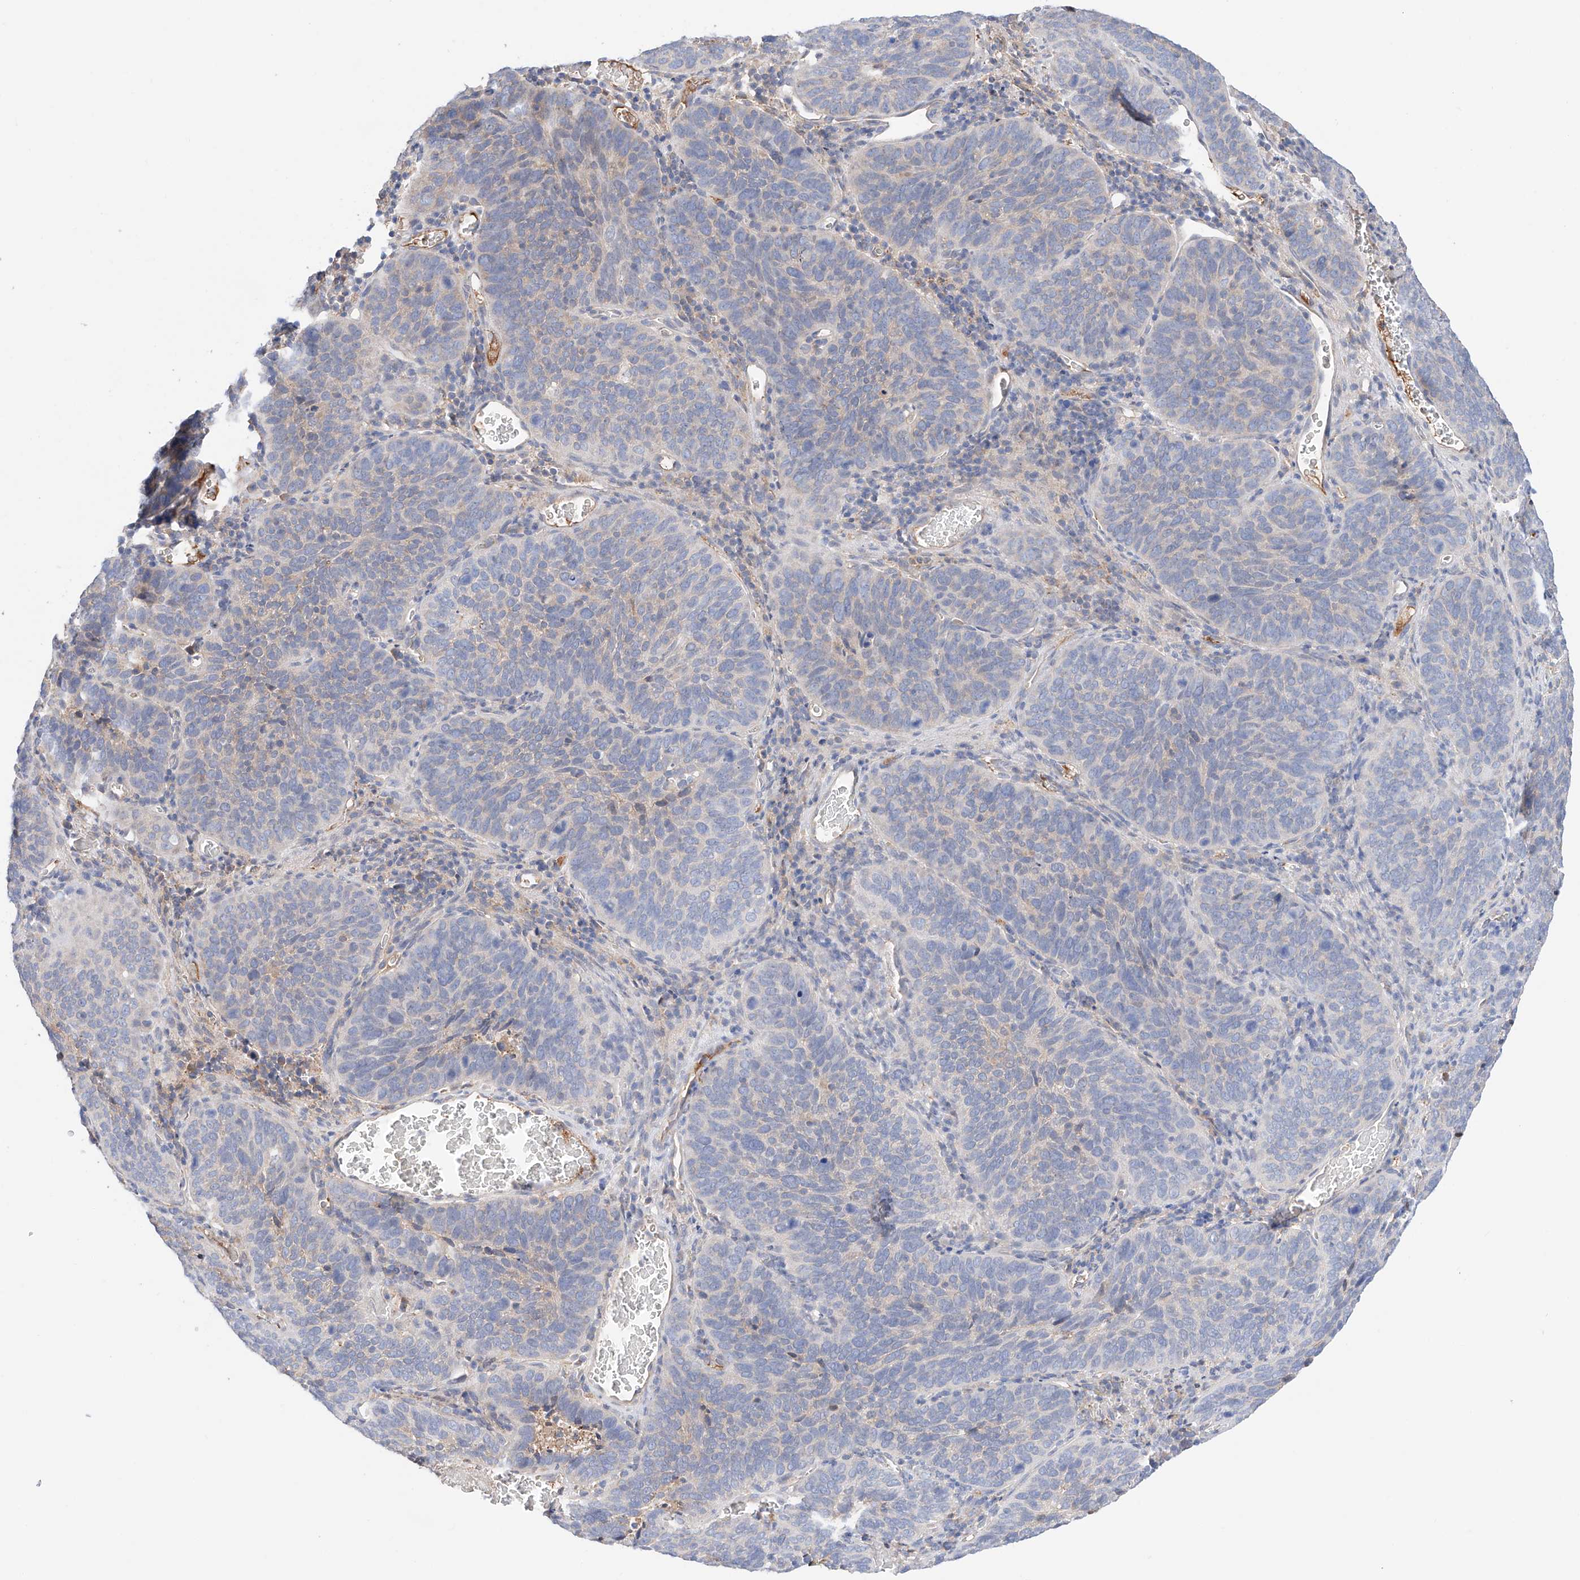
{"staining": {"intensity": "negative", "quantity": "none", "location": "none"}, "tissue": "cervical cancer", "cell_type": "Tumor cells", "image_type": "cancer", "snomed": [{"axis": "morphology", "description": "Squamous cell carcinoma, NOS"}, {"axis": "topography", "description": "Cervix"}], "caption": "Immunohistochemistry of human cervical cancer (squamous cell carcinoma) demonstrates no positivity in tumor cells.", "gene": "PGGT1B", "patient": {"sex": "female", "age": 60}}